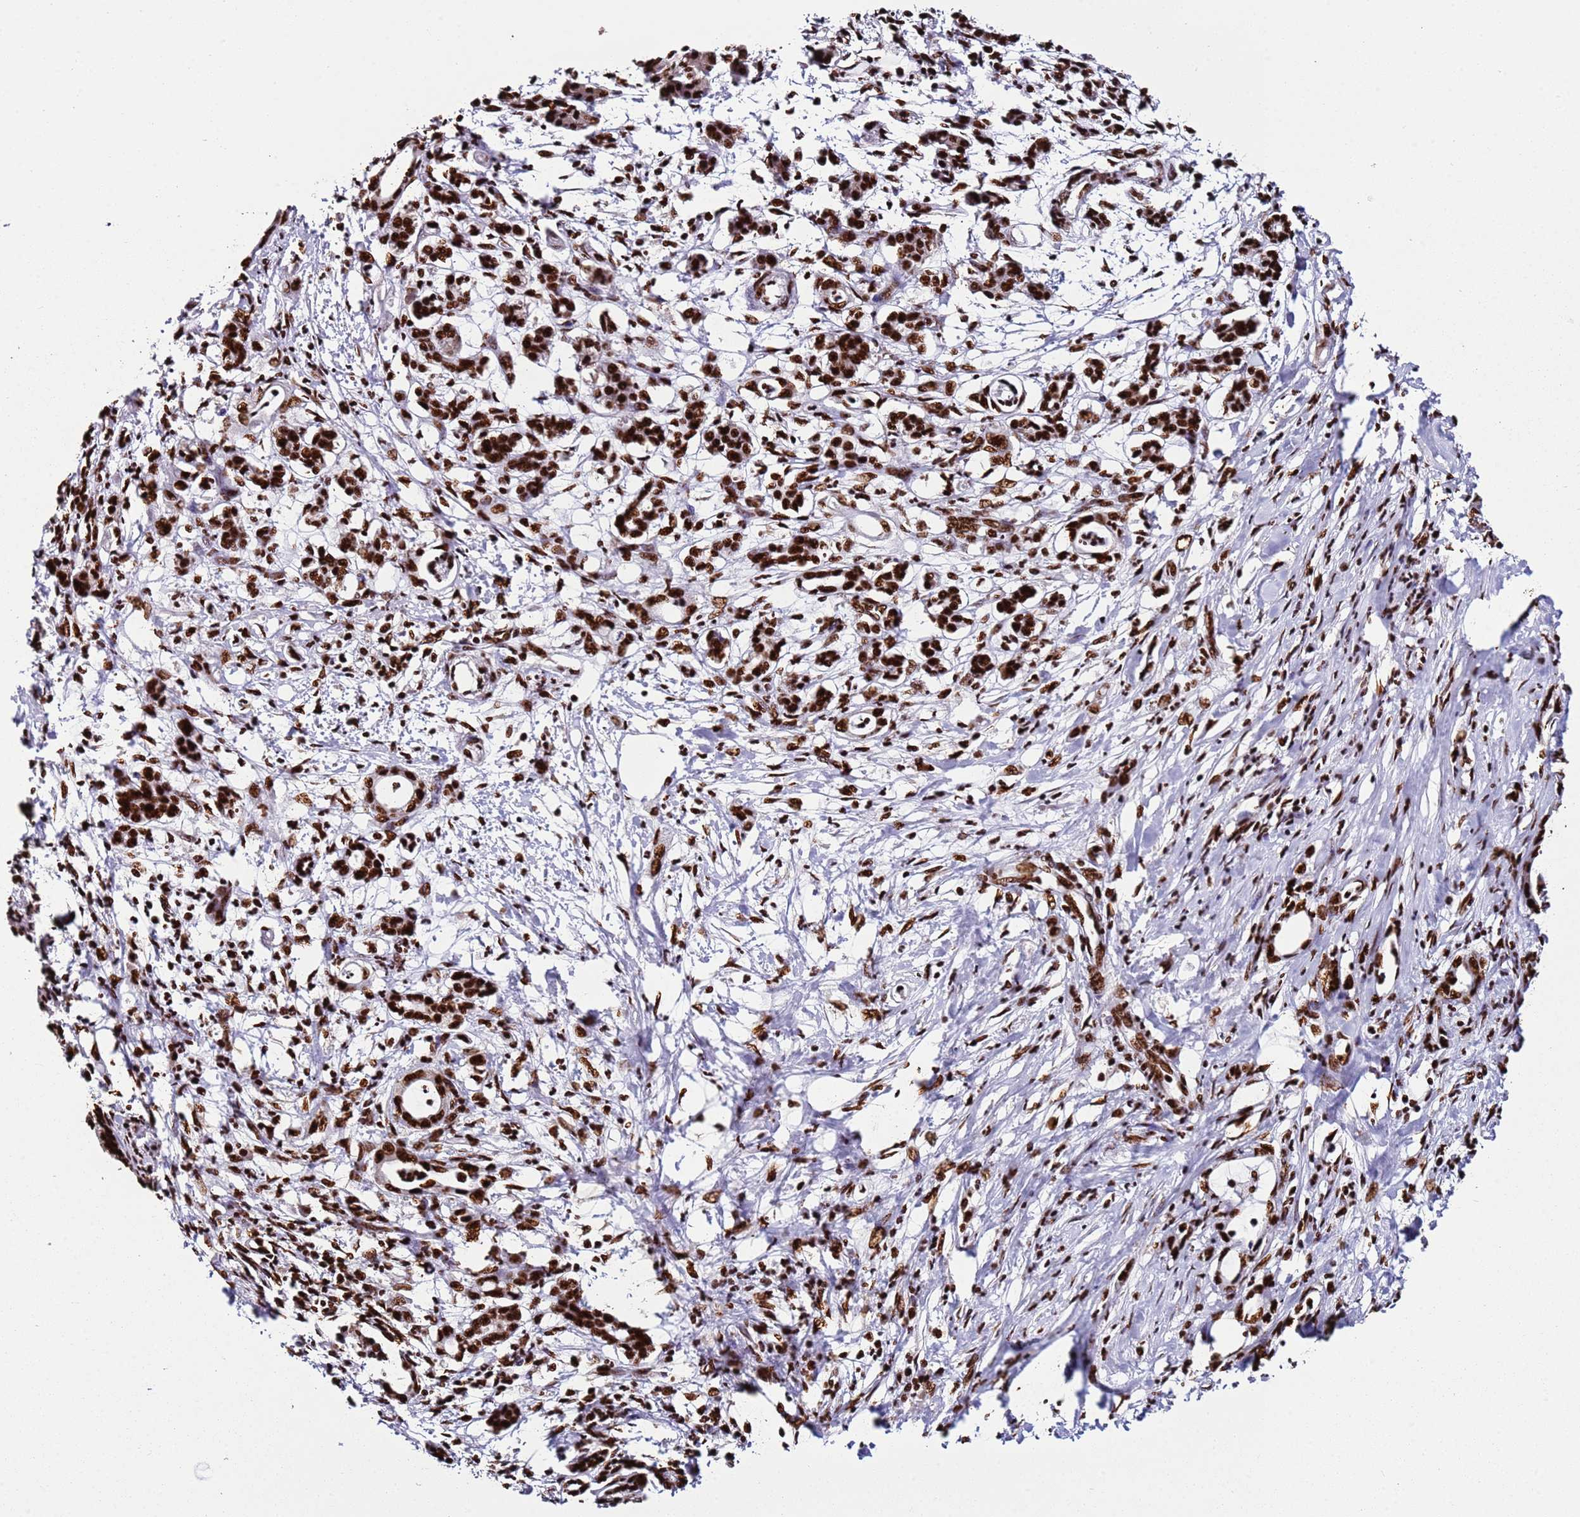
{"staining": {"intensity": "strong", "quantity": ">75%", "location": "nuclear"}, "tissue": "pancreatic cancer", "cell_type": "Tumor cells", "image_type": "cancer", "snomed": [{"axis": "morphology", "description": "Adenocarcinoma, NOS"}, {"axis": "topography", "description": "Pancreas"}], "caption": "Protein expression analysis of pancreatic cancer (adenocarcinoma) displays strong nuclear staining in about >75% of tumor cells. (Brightfield microscopy of DAB IHC at high magnification).", "gene": "C6orf226", "patient": {"sex": "female", "age": 55}}